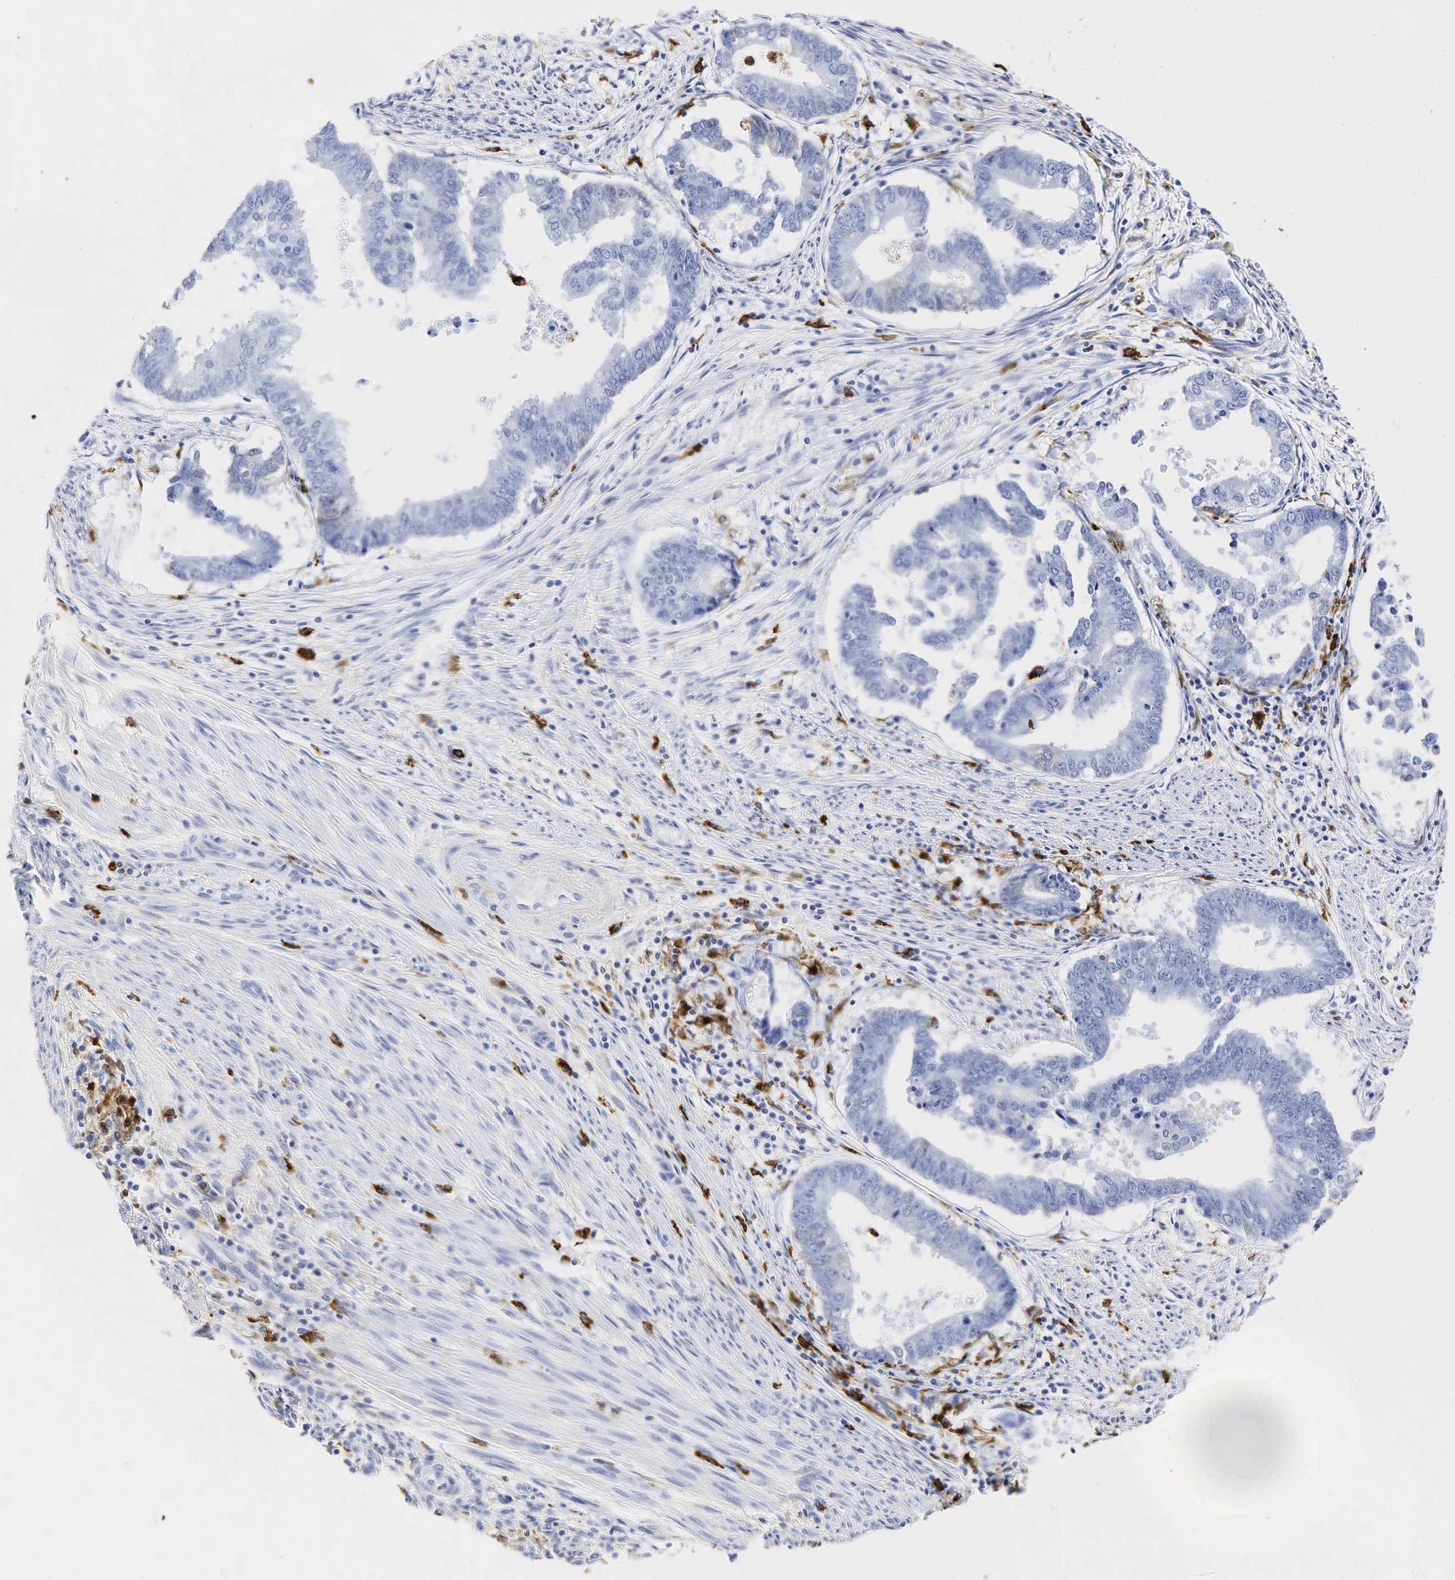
{"staining": {"intensity": "negative", "quantity": "none", "location": "none"}, "tissue": "endometrial cancer", "cell_type": "Tumor cells", "image_type": "cancer", "snomed": [{"axis": "morphology", "description": "Adenocarcinoma, NOS"}, {"axis": "topography", "description": "Endometrium"}], "caption": "The immunohistochemistry (IHC) photomicrograph has no significant positivity in tumor cells of endometrial cancer tissue.", "gene": "LYZ", "patient": {"sex": "female", "age": 63}}